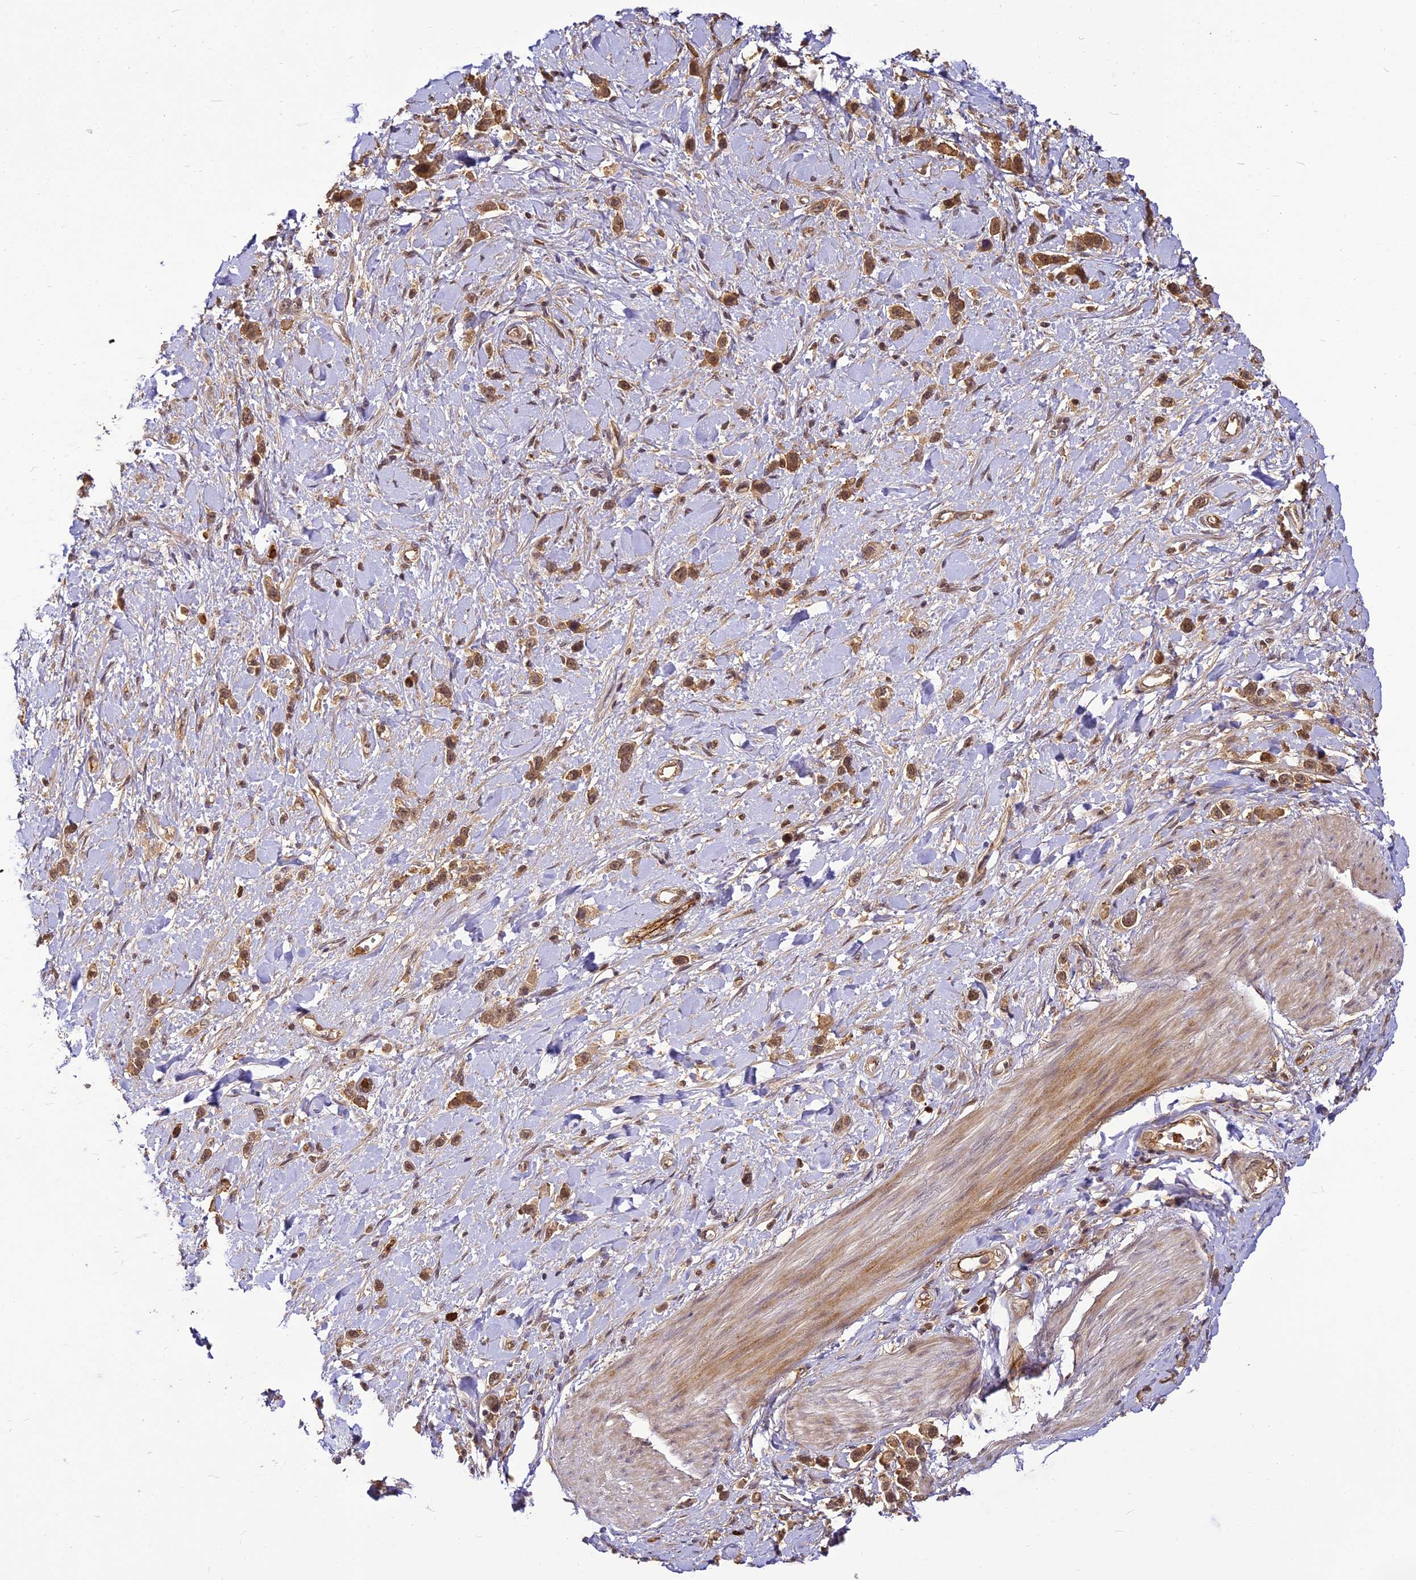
{"staining": {"intensity": "moderate", "quantity": ">75%", "location": "cytoplasmic/membranous,nuclear"}, "tissue": "stomach cancer", "cell_type": "Tumor cells", "image_type": "cancer", "snomed": [{"axis": "morphology", "description": "Normal tissue, NOS"}, {"axis": "morphology", "description": "Adenocarcinoma, NOS"}, {"axis": "topography", "description": "Stomach, upper"}, {"axis": "topography", "description": "Stomach"}], "caption": "High-magnification brightfield microscopy of stomach cancer stained with DAB (3,3'-diaminobenzidine) (brown) and counterstained with hematoxylin (blue). tumor cells exhibit moderate cytoplasmic/membranous and nuclear expression is identified in about>75% of cells.", "gene": "BCDIN3D", "patient": {"sex": "female", "age": 65}}